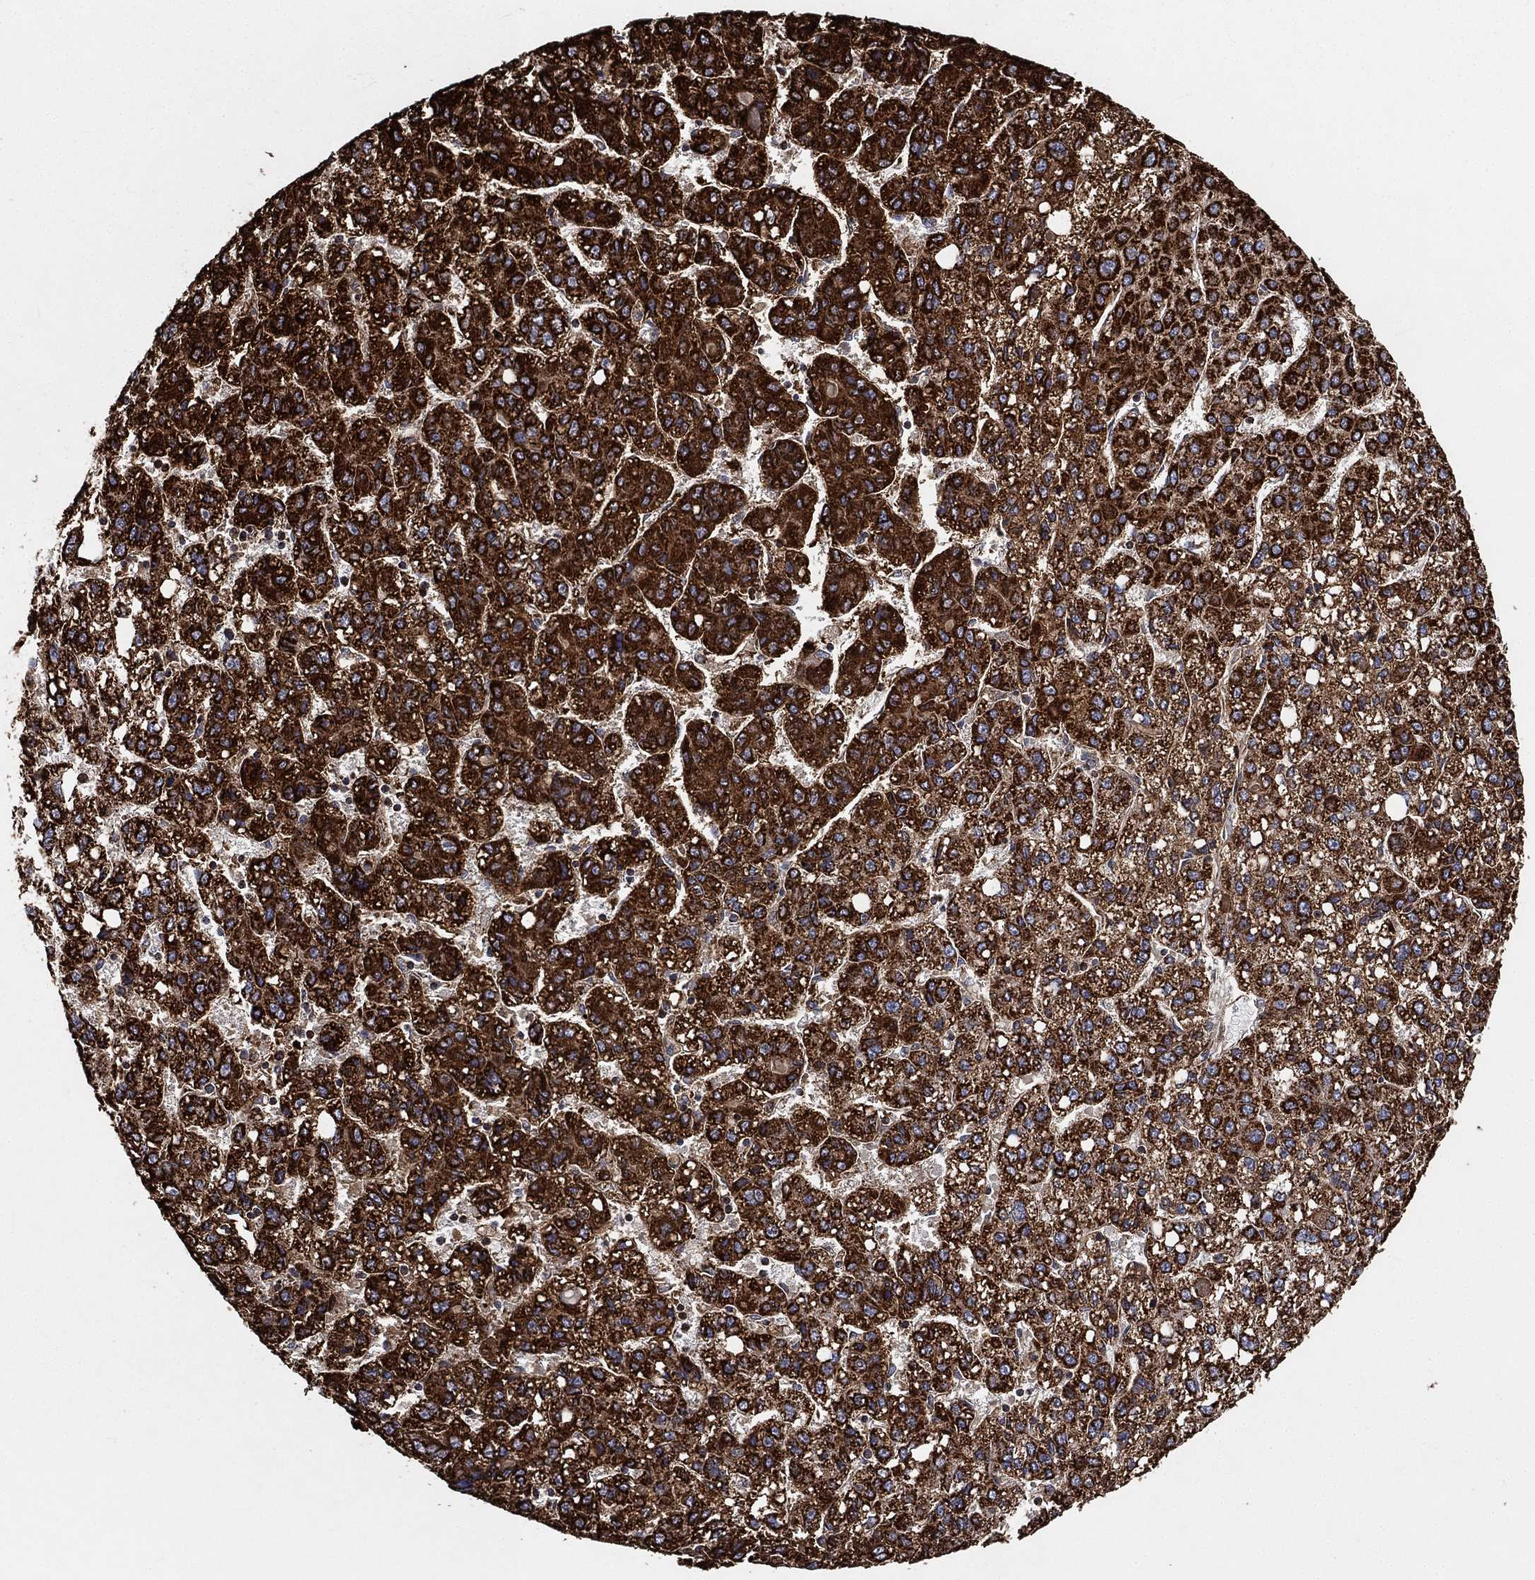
{"staining": {"intensity": "strong", "quantity": ">75%", "location": "cytoplasmic/membranous"}, "tissue": "liver cancer", "cell_type": "Tumor cells", "image_type": "cancer", "snomed": [{"axis": "morphology", "description": "Carcinoma, Hepatocellular, NOS"}, {"axis": "topography", "description": "Liver"}], "caption": "High-power microscopy captured an immunohistochemistry histopathology image of liver cancer, revealing strong cytoplasmic/membranous staining in about >75% of tumor cells. The staining is performed using DAB (3,3'-diaminobenzidine) brown chromogen to label protein expression. The nuclei are counter-stained blue using hematoxylin.", "gene": "SLC38A7", "patient": {"sex": "female", "age": 82}}